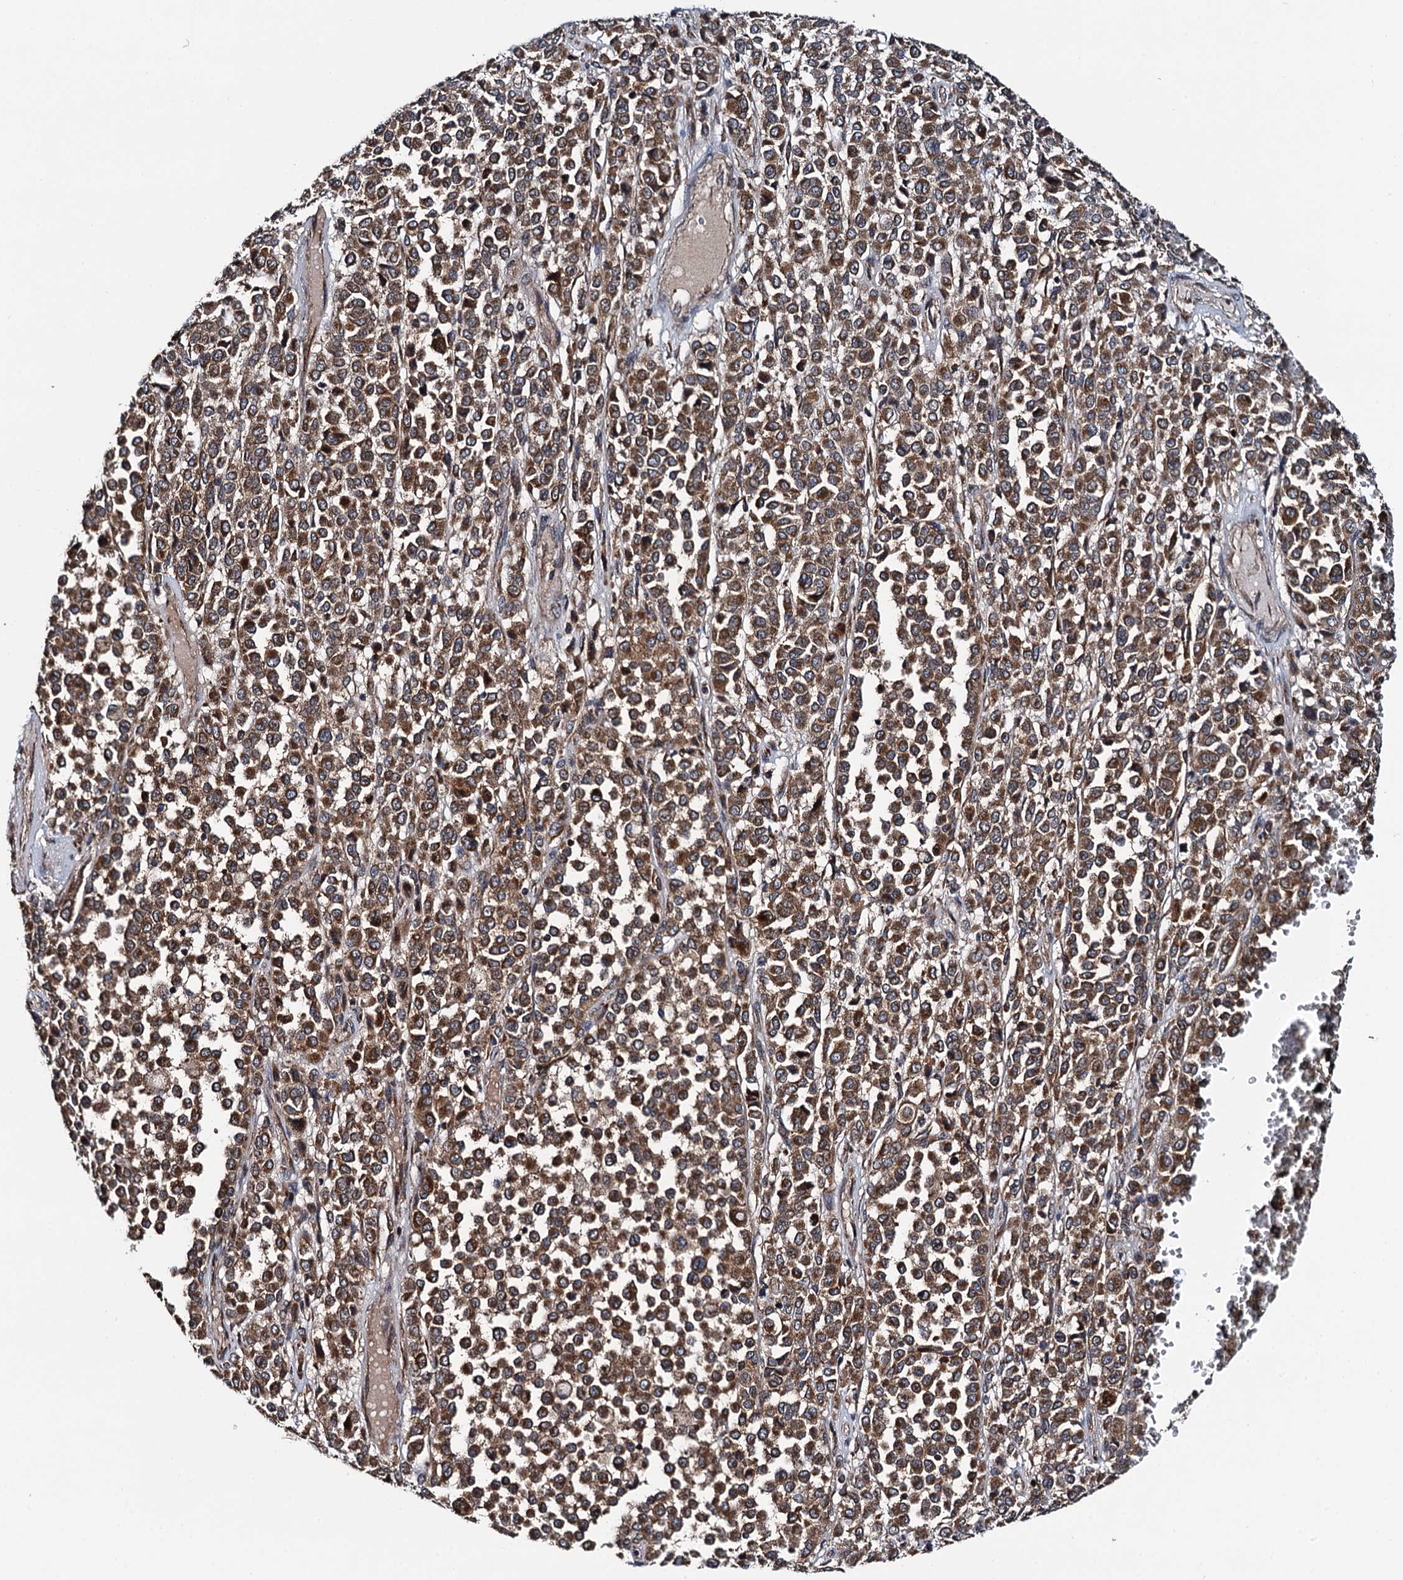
{"staining": {"intensity": "strong", "quantity": ">75%", "location": "cytoplasmic/membranous"}, "tissue": "melanoma", "cell_type": "Tumor cells", "image_type": "cancer", "snomed": [{"axis": "morphology", "description": "Malignant melanoma, Metastatic site"}, {"axis": "topography", "description": "Pancreas"}], "caption": "Protein analysis of melanoma tissue displays strong cytoplasmic/membranous positivity in approximately >75% of tumor cells.", "gene": "NEK1", "patient": {"sex": "female", "age": 30}}